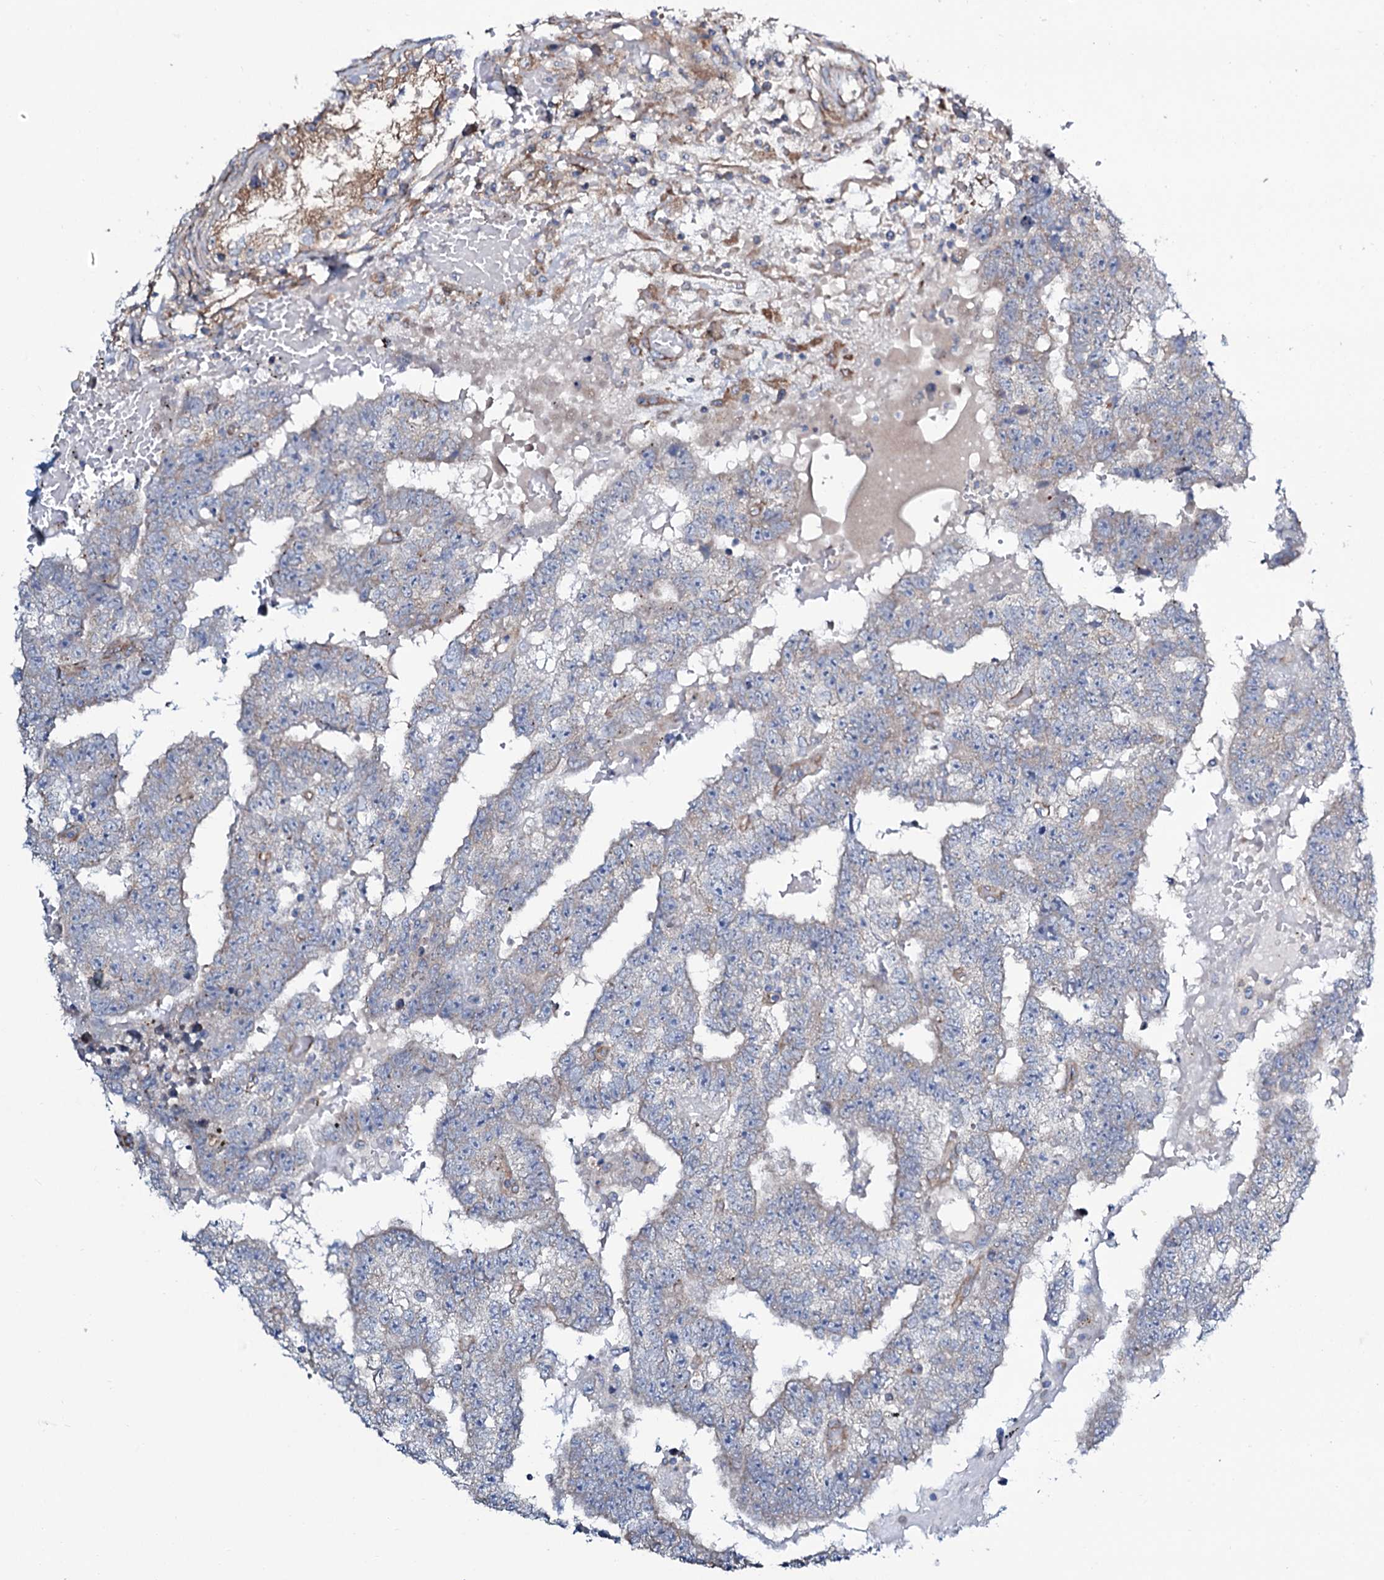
{"staining": {"intensity": "weak", "quantity": "<25%", "location": "cytoplasmic/membranous"}, "tissue": "testis cancer", "cell_type": "Tumor cells", "image_type": "cancer", "snomed": [{"axis": "morphology", "description": "Carcinoma, Embryonal, NOS"}, {"axis": "topography", "description": "Testis"}], "caption": "Human testis embryonal carcinoma stained for a protein using IHC displays no positivity in tumor cells.", "gene": "STARD13", "patient": {"sex": "male", "age": 25}}